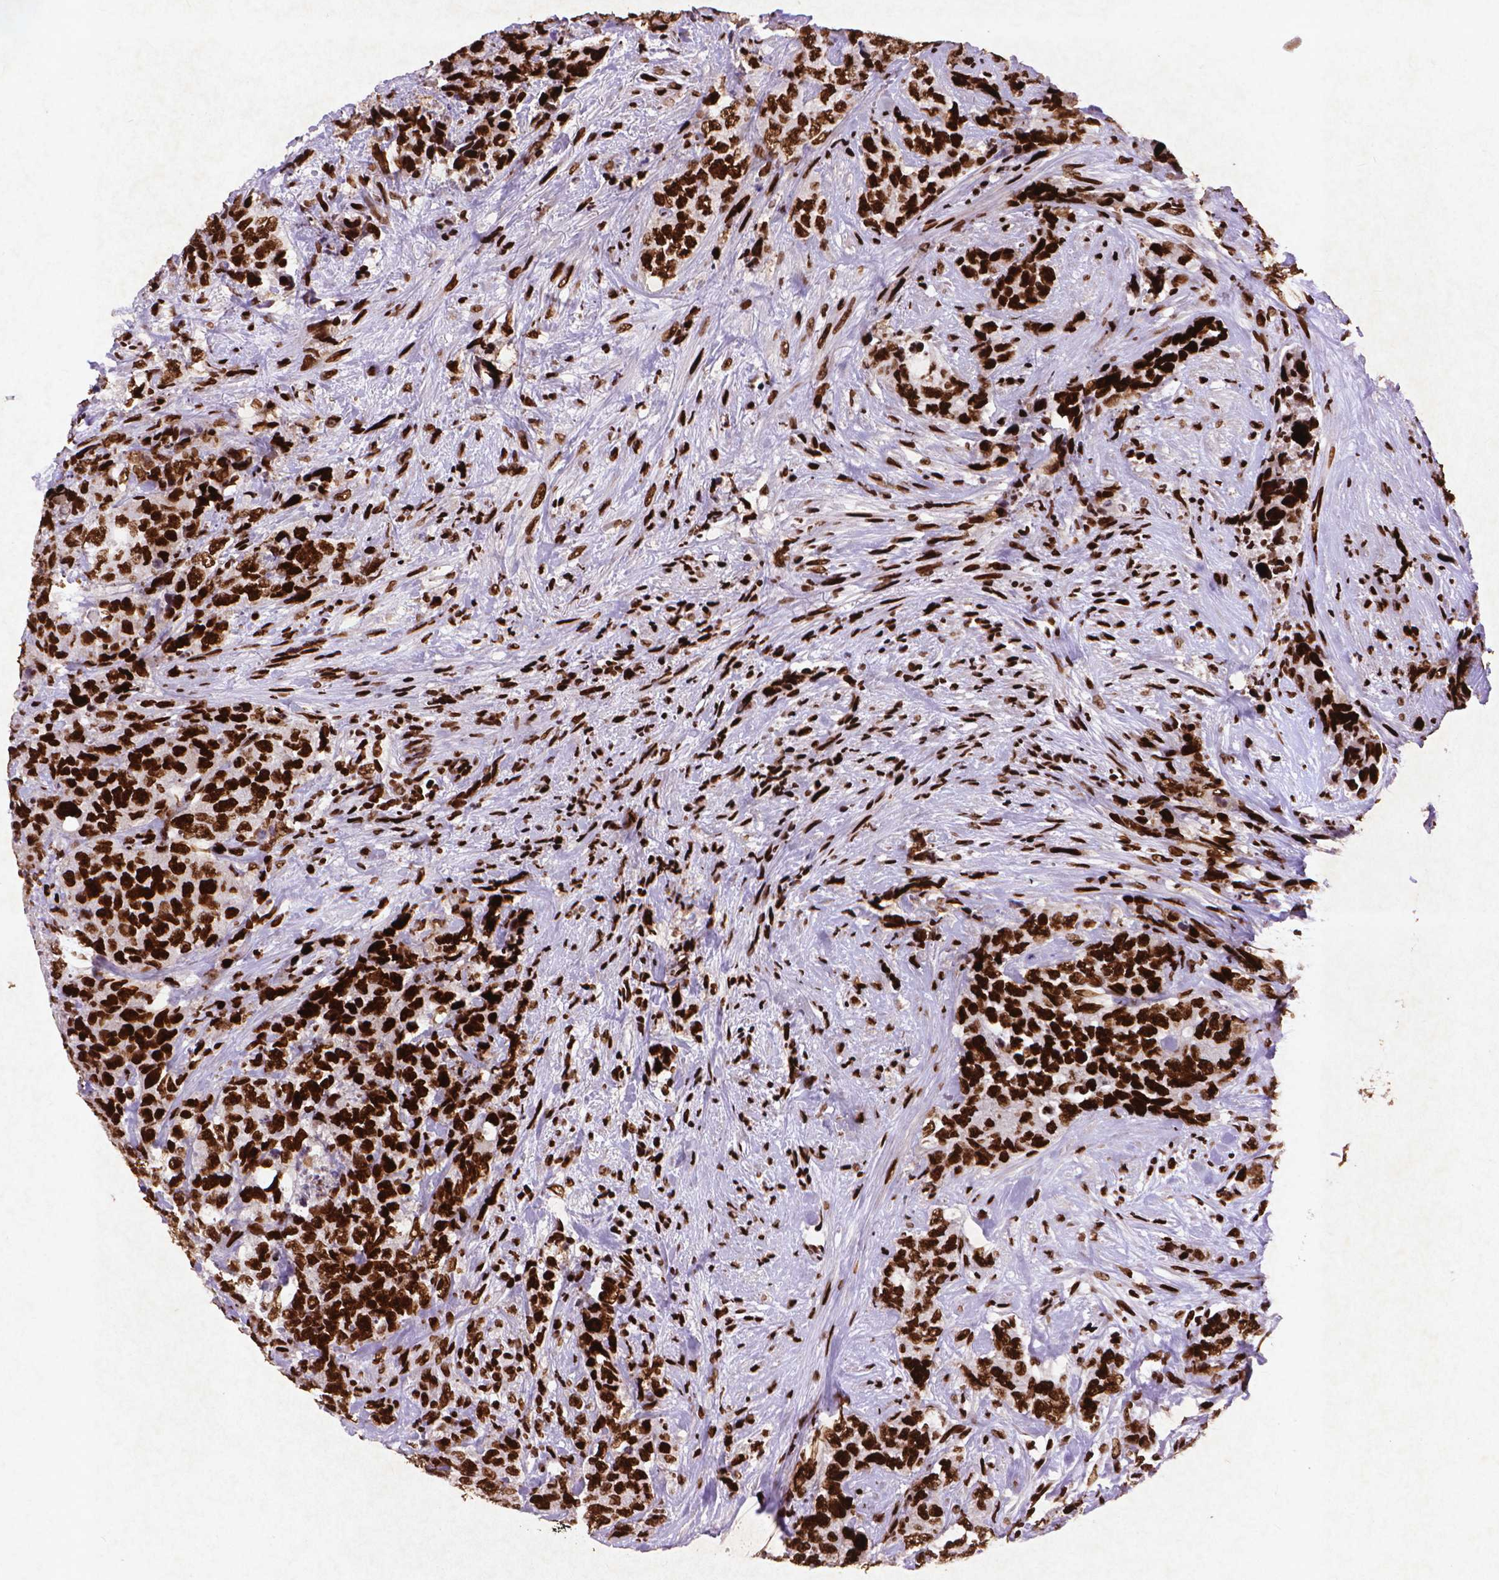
{"staining": {"intensity": "strong", "quantity": ">75%", "location": "nuclear"}, "tissue": "urothelial cancer", "cell_type": "Tumor cells", "image_type": "cancer", "snomed": [{"axis": "morphology", "description": "Urothelial carcinoma, High grade"}, {"axis": "topography", "description": "Urinary bladder"}], "caption": "A high-resolution micrograph shows IHC staining of urothelial cancer, which exhibits strong nuclear staining in about >75% of tumor cells.", "gene": "CITED2", "patient": {"sex": "female", "age": 78}}